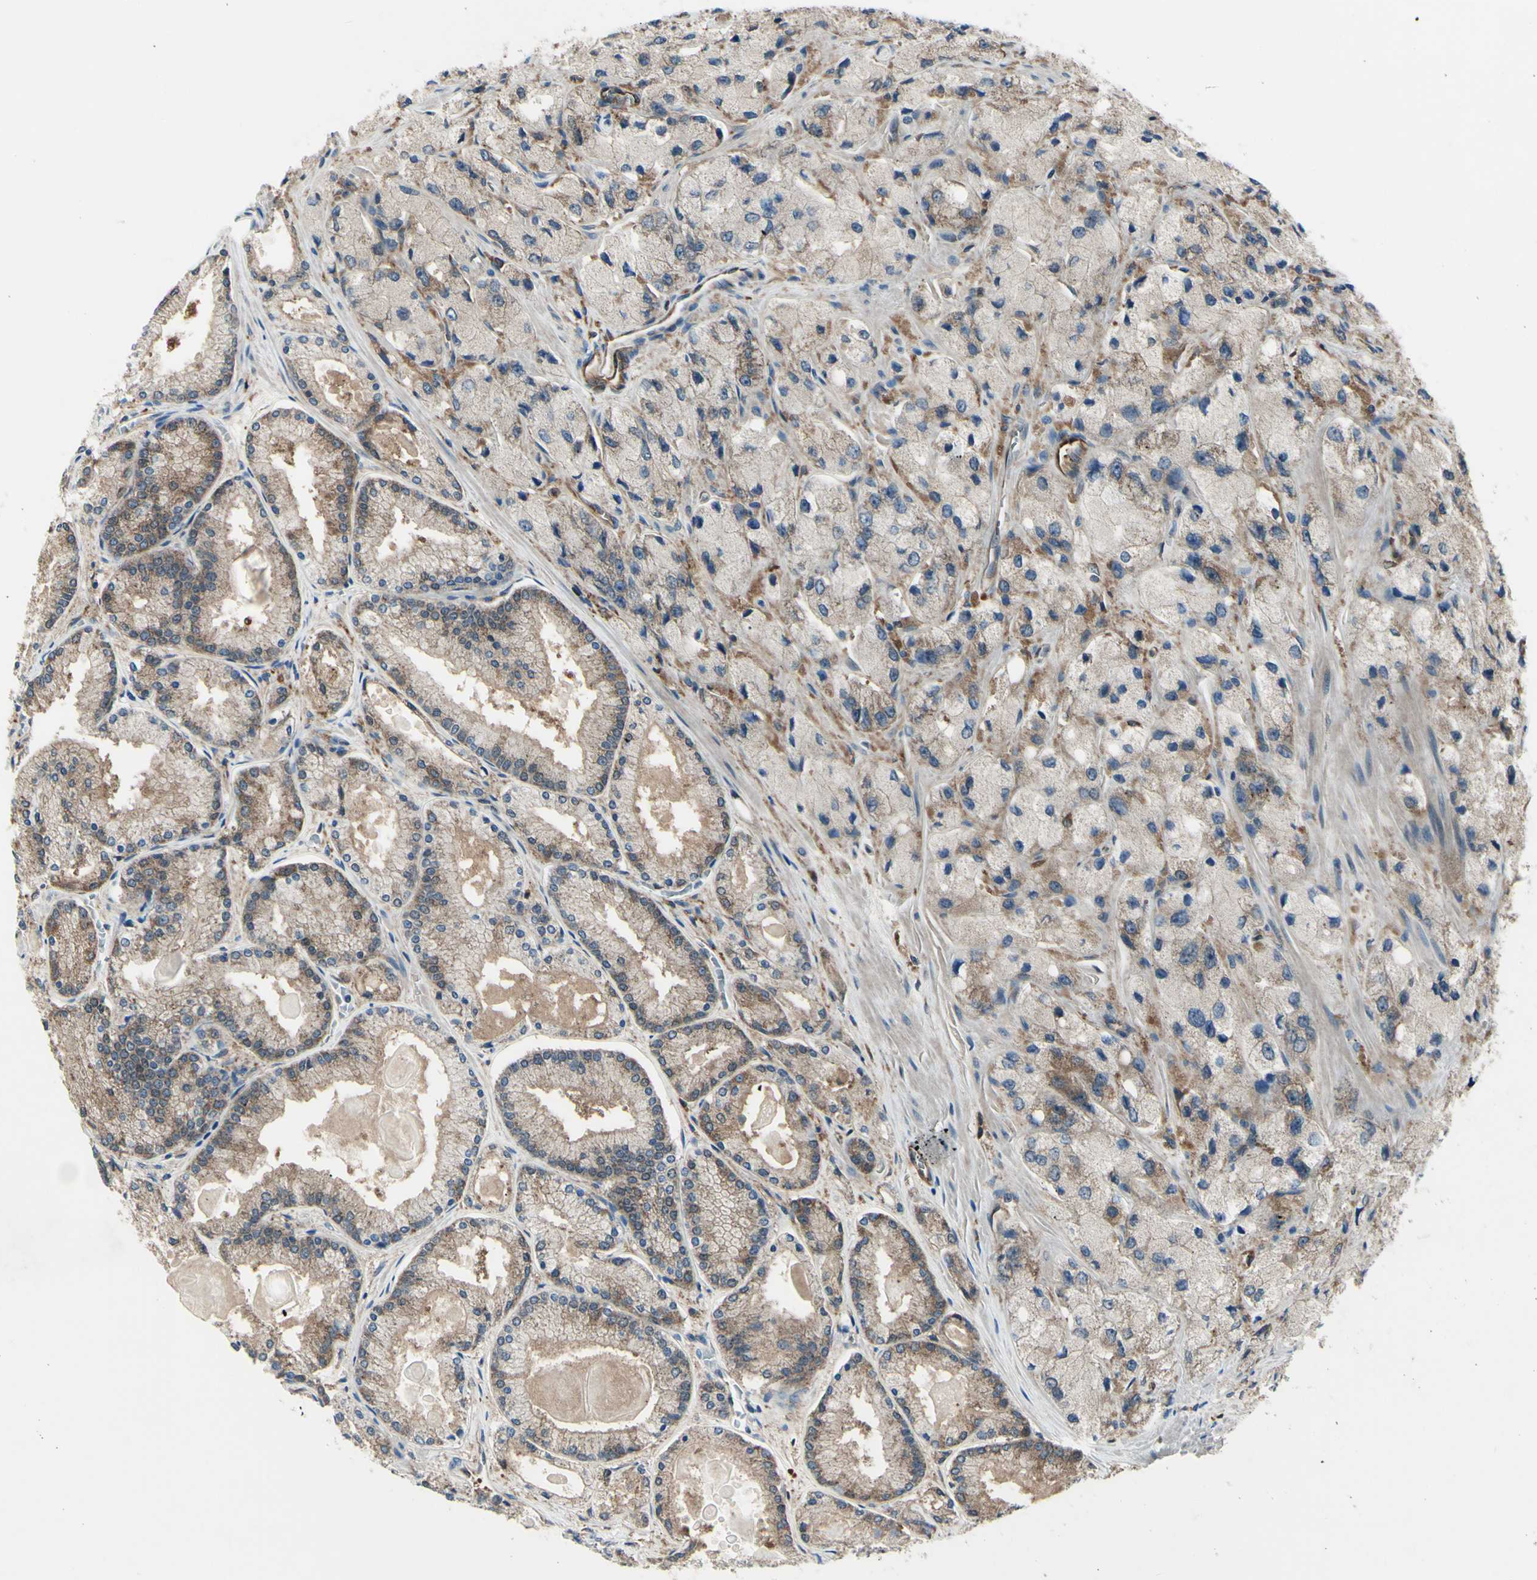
{"staining": {"intensity": "moderate", "quantity": "<25%", "location": "cytoplasmic/membranous"}, "tissue": "prostate cancer", "cell_type": "Tumor cells", "image_type": "cancer", "snomed": [{"axis": "morphology", "description": "Adenocarcinoma, High grade"}, {"axis": "topography", "description": "Prostate"}], "caption": "An IHC micrograph of neoplastic tissue is shown. Protein staining in brown shows moderate cytoplasmic/membranous positivity in prostate cancer within tumor cells.", "gene": "IGSF9B", "patient": {"sex": "male", "age": 58}}